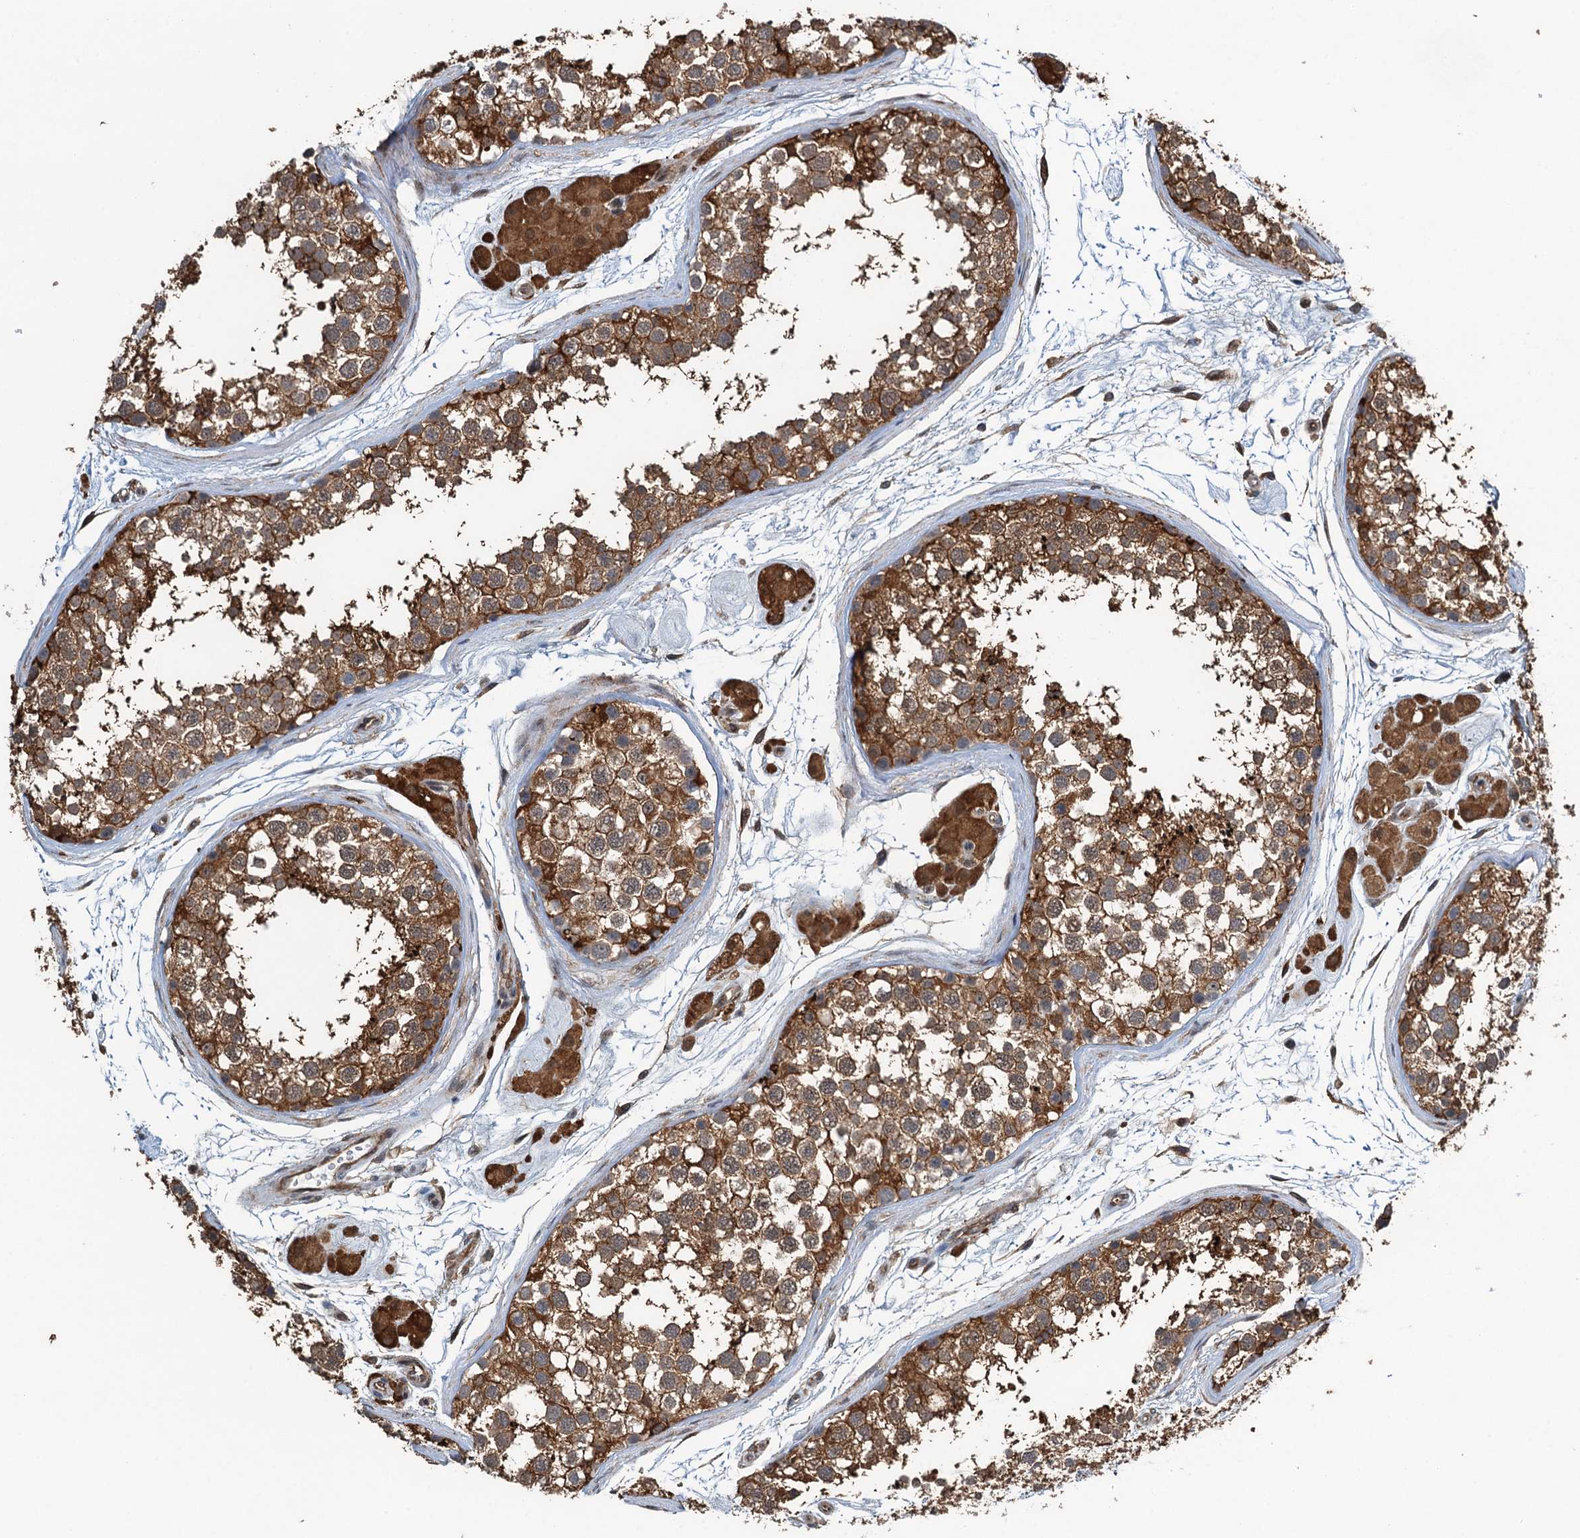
{"staining": {"intensity": "strong", "quantity": ">75%", "location": "cytoplasmic/membranous"}, "tissue": "testis", "cell_type": "Cells in seminiferous ducts", "image_type": "normal", "snomed": [{"axis": "morphology", "description": "Normal tissue, NOS"}, {"axis": "topography", "description": "Testis"}], "caption": "Immunohistochemistry (DAB) staining of unremarkable testis exhibits strong cytoplasmic/membranous protein expression in approximately >75% of cells in seminiferous ducts.", "gene": "WHAMM", "patient": {"sex": "male", "age": 56}}